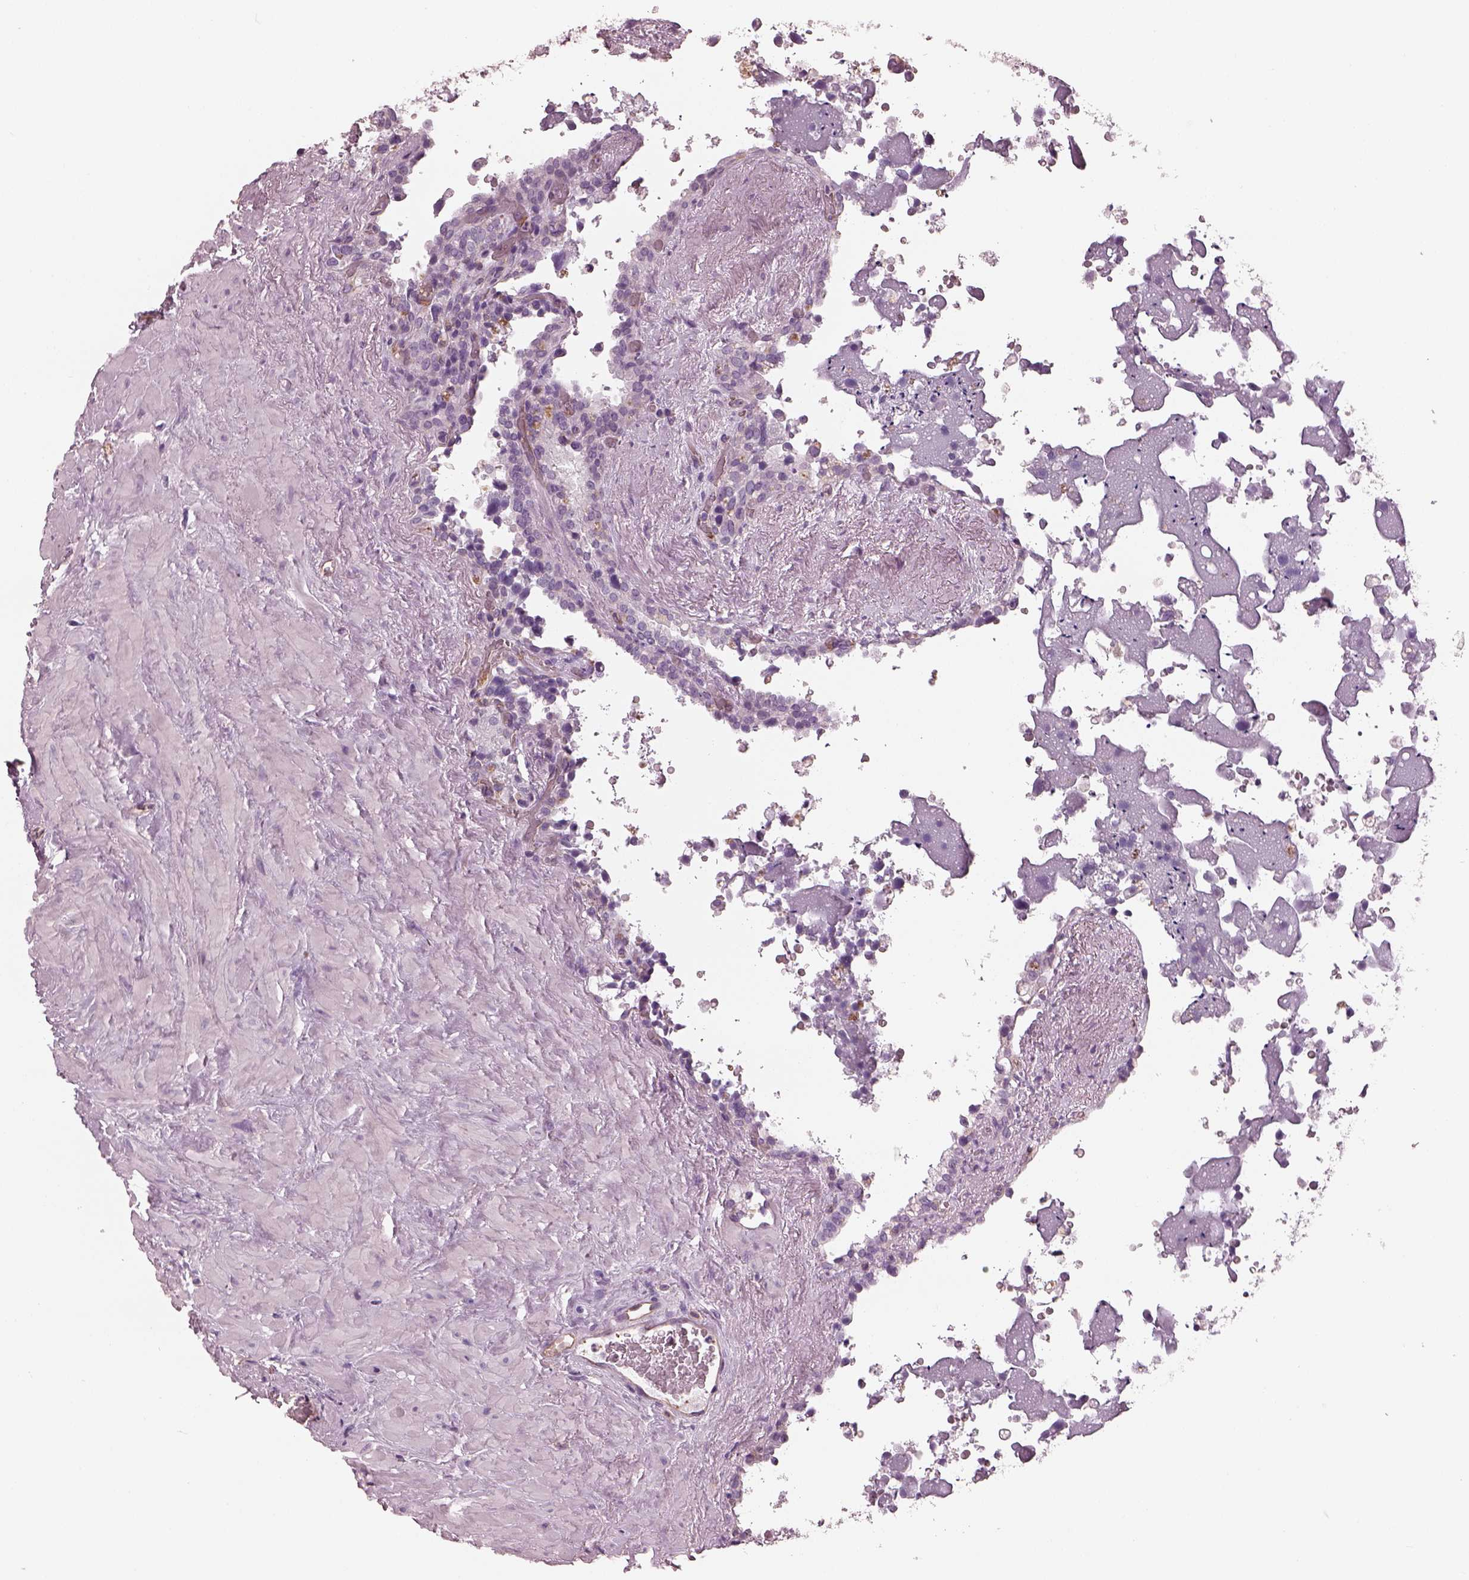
{"staining": {"intensity": "negative", "quantity": "none", "location": "none"}, "tissue": "seminal vesicle", "cell_type": "Glandular cells", "image_type": "normal", "snomed": [{"axis": "morphology", "description": "Normal tissue, NOS"}, {"axis": "topography", "description": "Seminal veicle"}], "caption": "IHC of unremarkable human seminal vesicle displays no staining in glandular cells.", "gene": "EIF4E1B", "patient": {"sex": "male", "age": 71}}